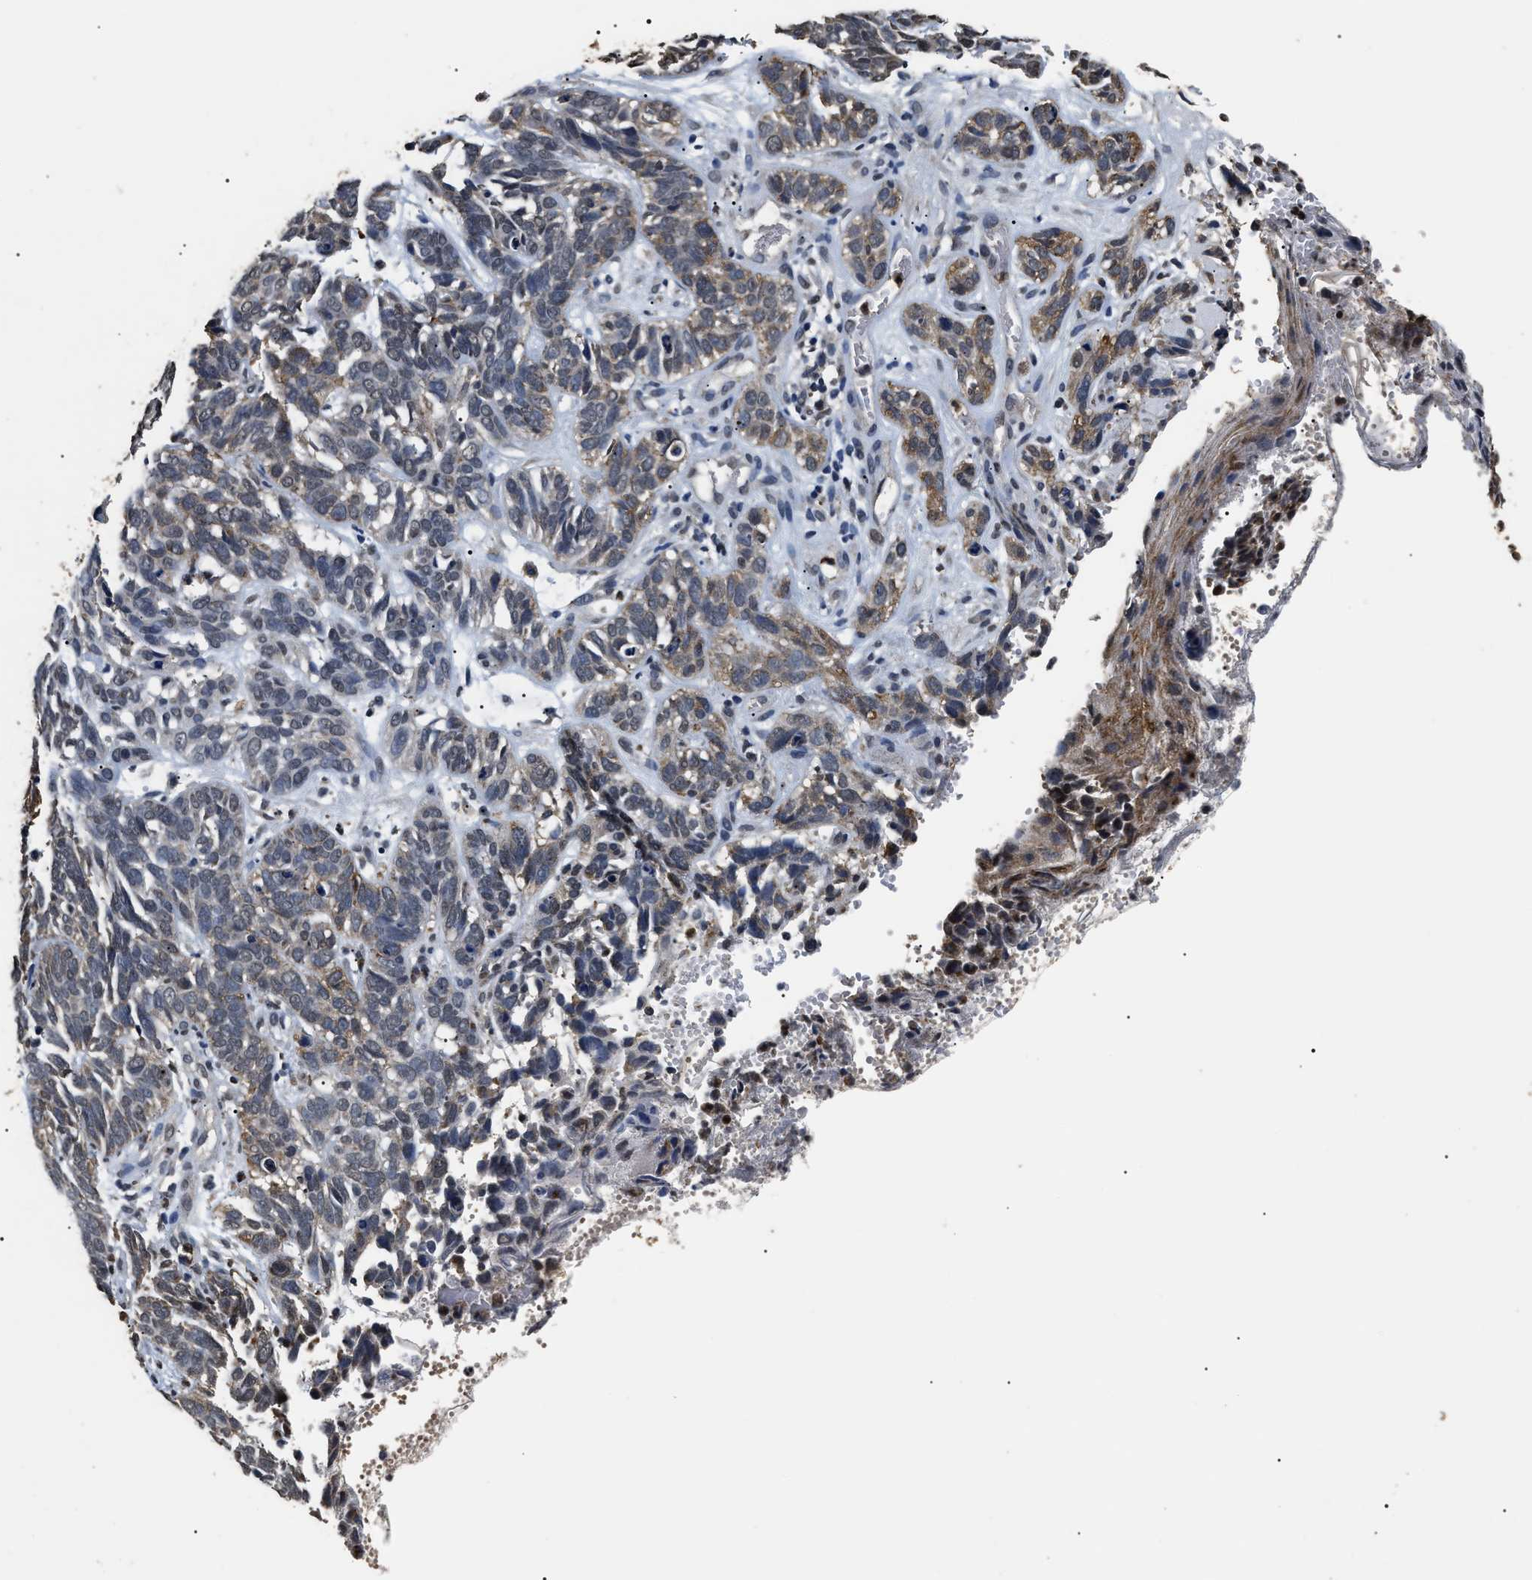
{"staining": {"intensity": "moderate", "quantity": "25%-75%", "location": "cytoplasmic/membranous"}, "tissue": "skin cancer", "cell_type": "Tumor cells", "image_type": "cancer", "snomed": [{"axis": "morphology", "description": "Basal cell carcinoma"}, {"axis": "topography", "description": "Skin"}], "caption": "The immunohistochemical stain labels moderate cytoplasmic/membranous expression in tumor cells of skin basal cell carcinoma tissue.", "gene": "ANP32E", "patient": {"sex": "male", "age": 87}}